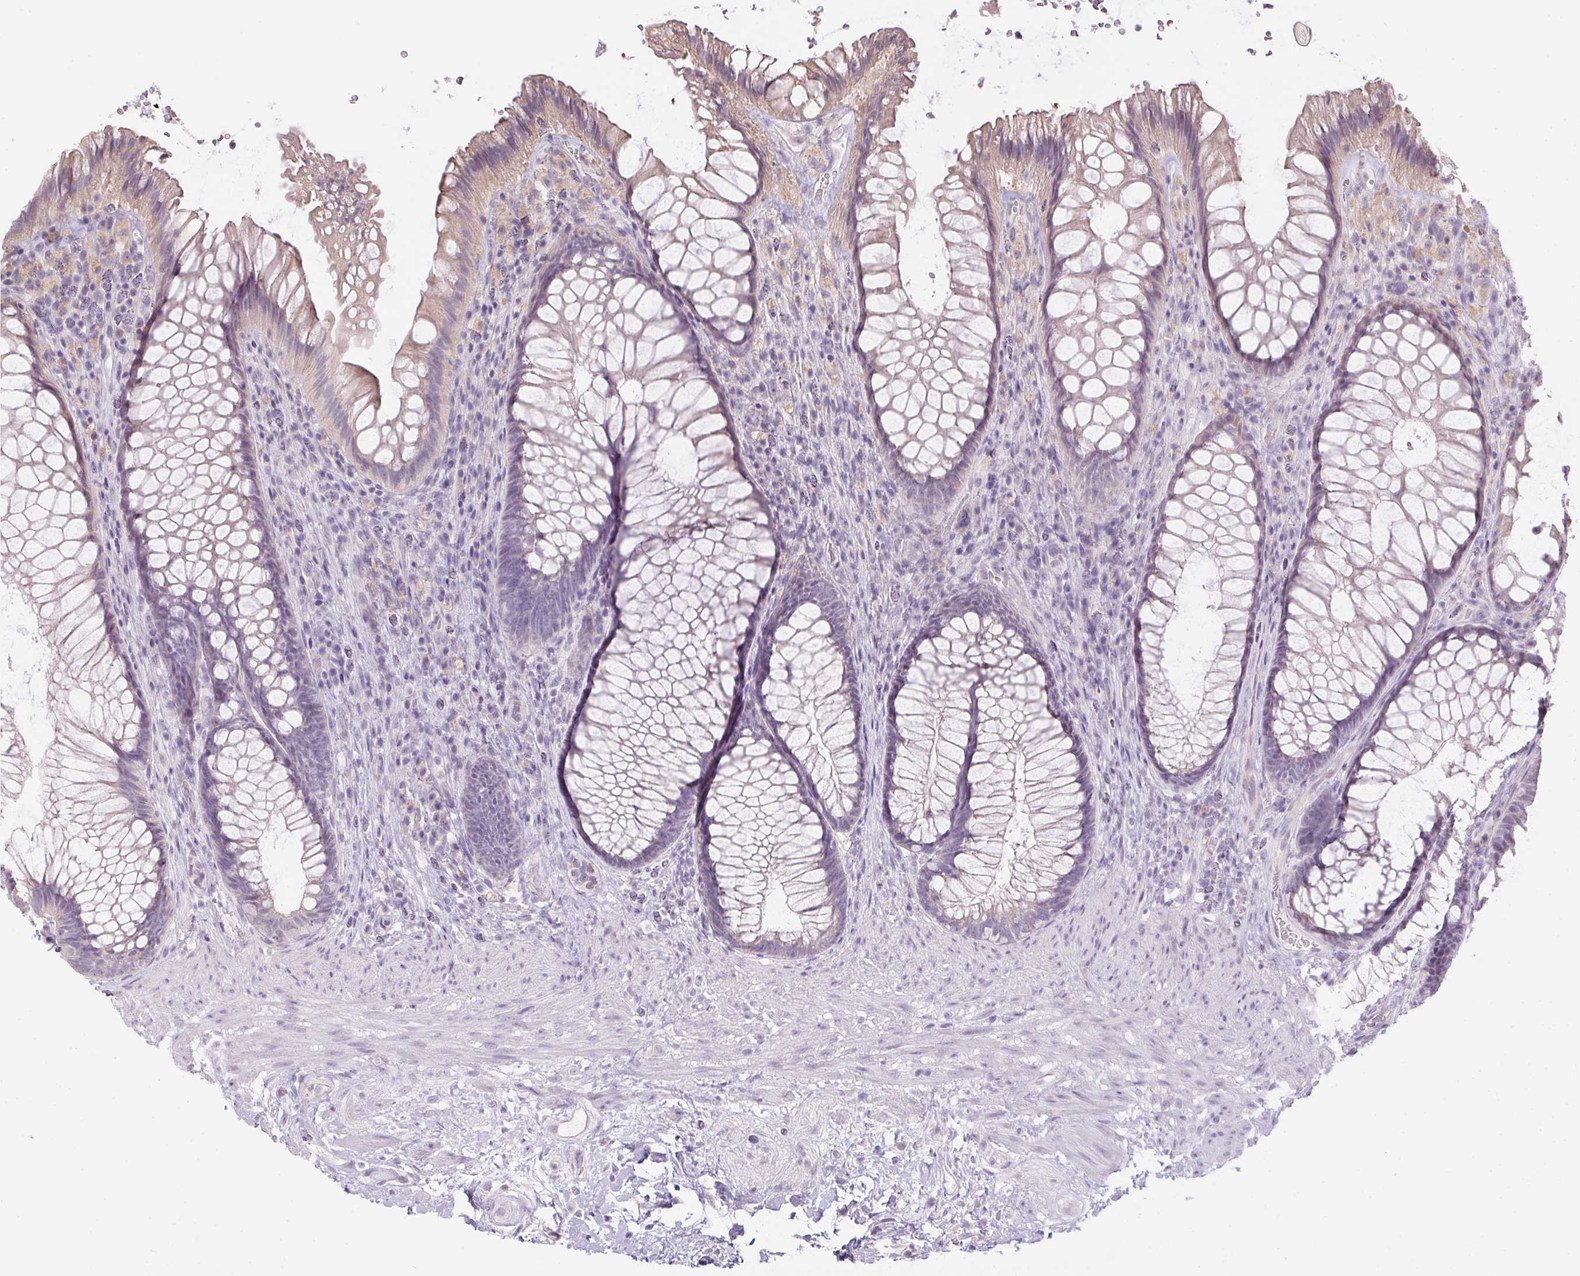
{"staining": {"intensity": "weak", "quantity": "25%-75%", "location": "cytoplasmic/membranous"}, "tissue": "rectum", "cell_type": "Glandular cells", "image_type": "normal", "snomed": [{"axis": "morphology", "description": "Normal tissue, NOS"}, {"axis": "topography", "description": "Smooth muscle"}, {"axis": "topography", "description": "Rectum"}], "caption": "High-magnification brightfield microscopy of benign rectum stained with DAB (3,3'-diaminobenzidine) (brown) and counterstained with hematoxylin (blue). glandular cells exhibit weak cytoplasmic/membranous positivity is appreciated in approximately25%-75% of cells.", "gene": "CTCFL", "patient": {"sex": "male", "age": 53}}